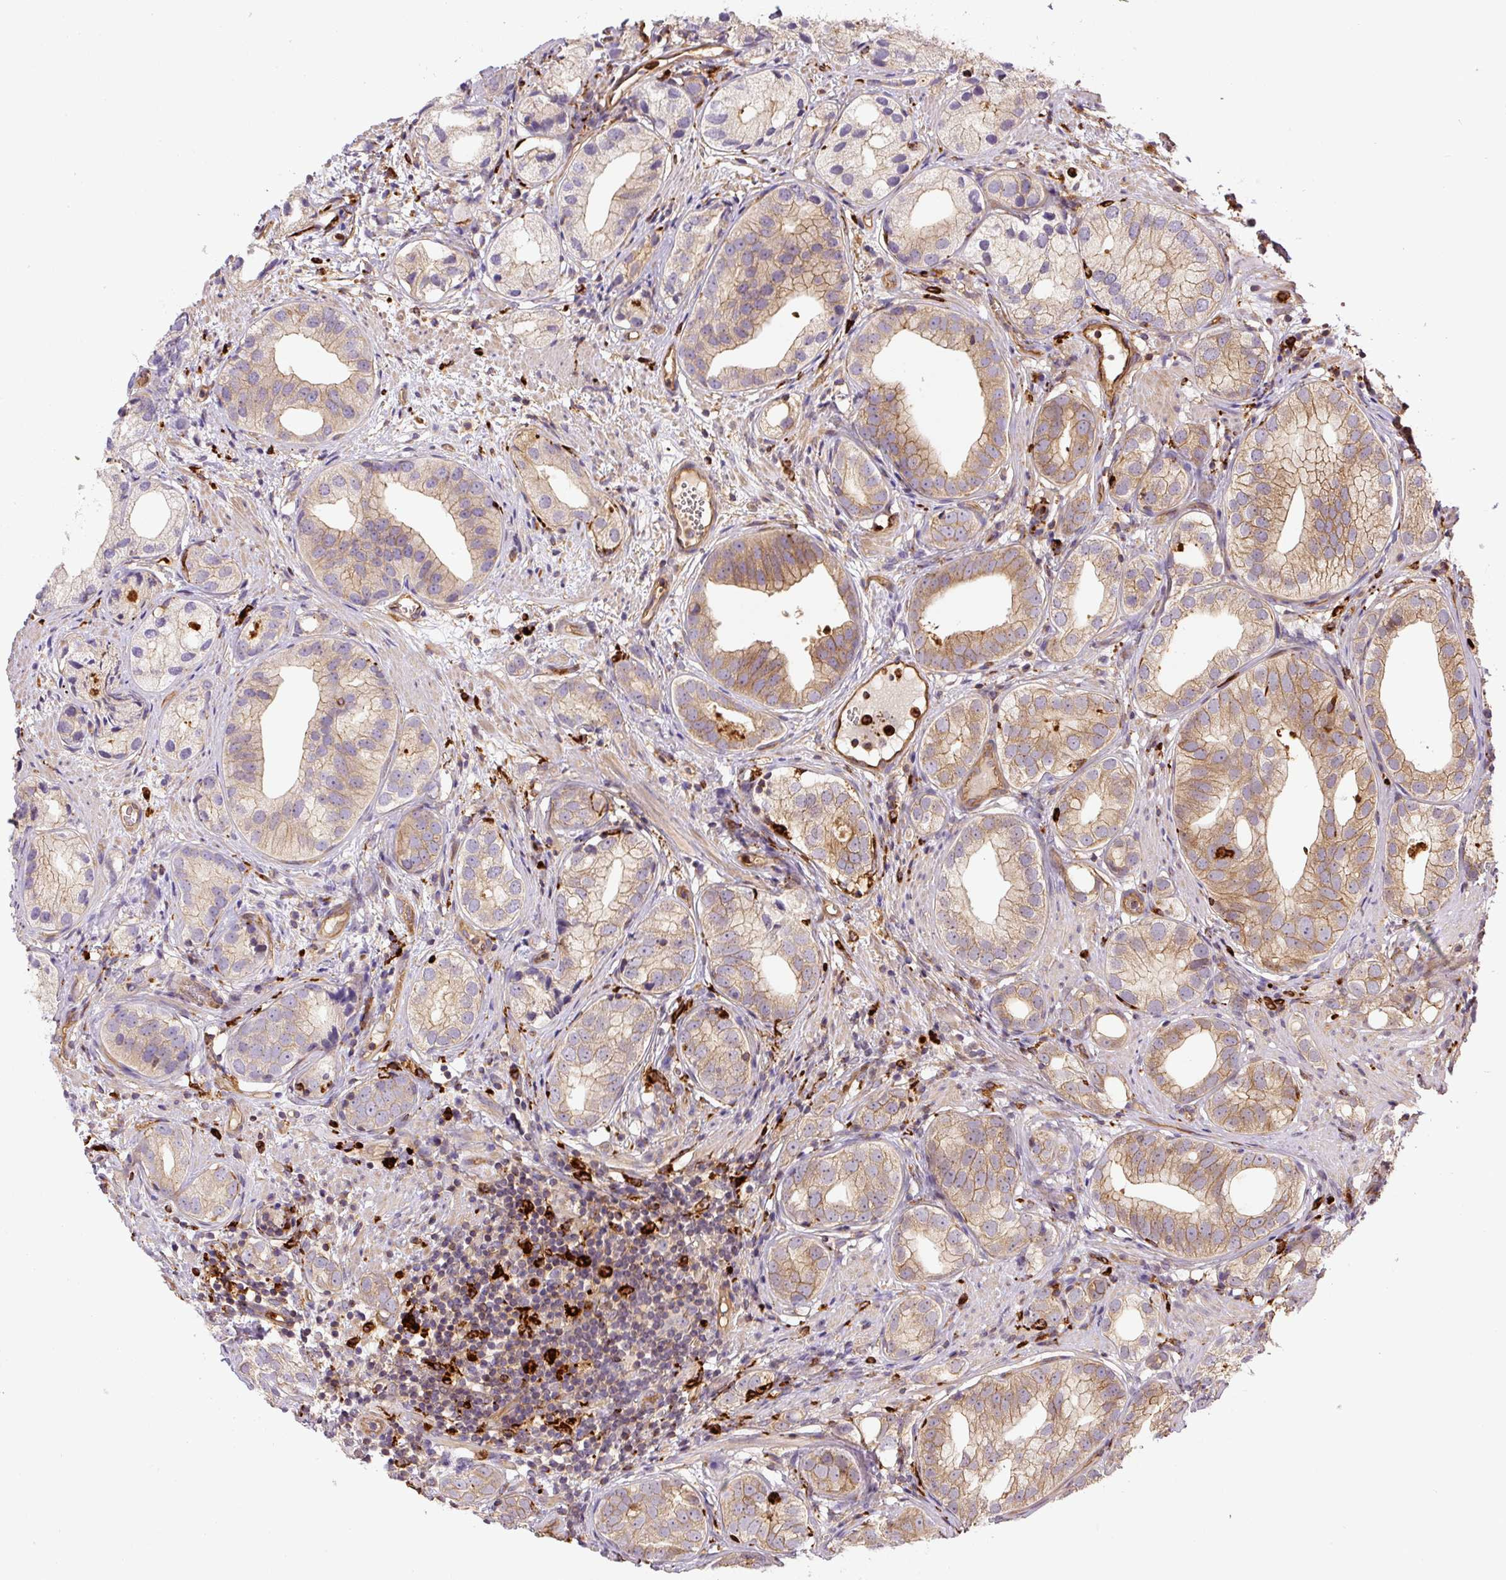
{"staining": {"intensity": "moderate", "quantity": ">75%", "location": "cytoplasmic/membranous"}, "tissue": "prostate cancer", "cell_type": "Tumor cells", "image_type": "cancer", "snomed": [{"axis": "morphology", "description": "Adenocarcinoma, High grade"}, {"axis": "topography", "description": "Prostate"}], "caption": "Immunohistochemistry (IHC) micrograph of neoplastic tissue: human prostate cancer stained using immunohistochemistry (IHC) exhibits medium levels of moderate protein expression localized specifically in the cytoplasmic/membranous of tumor cells, appearing as a cytoplasmic/membranous brown color.", "gene": "B3GALT5", "patient": {"sex": "male", "age": 82}}